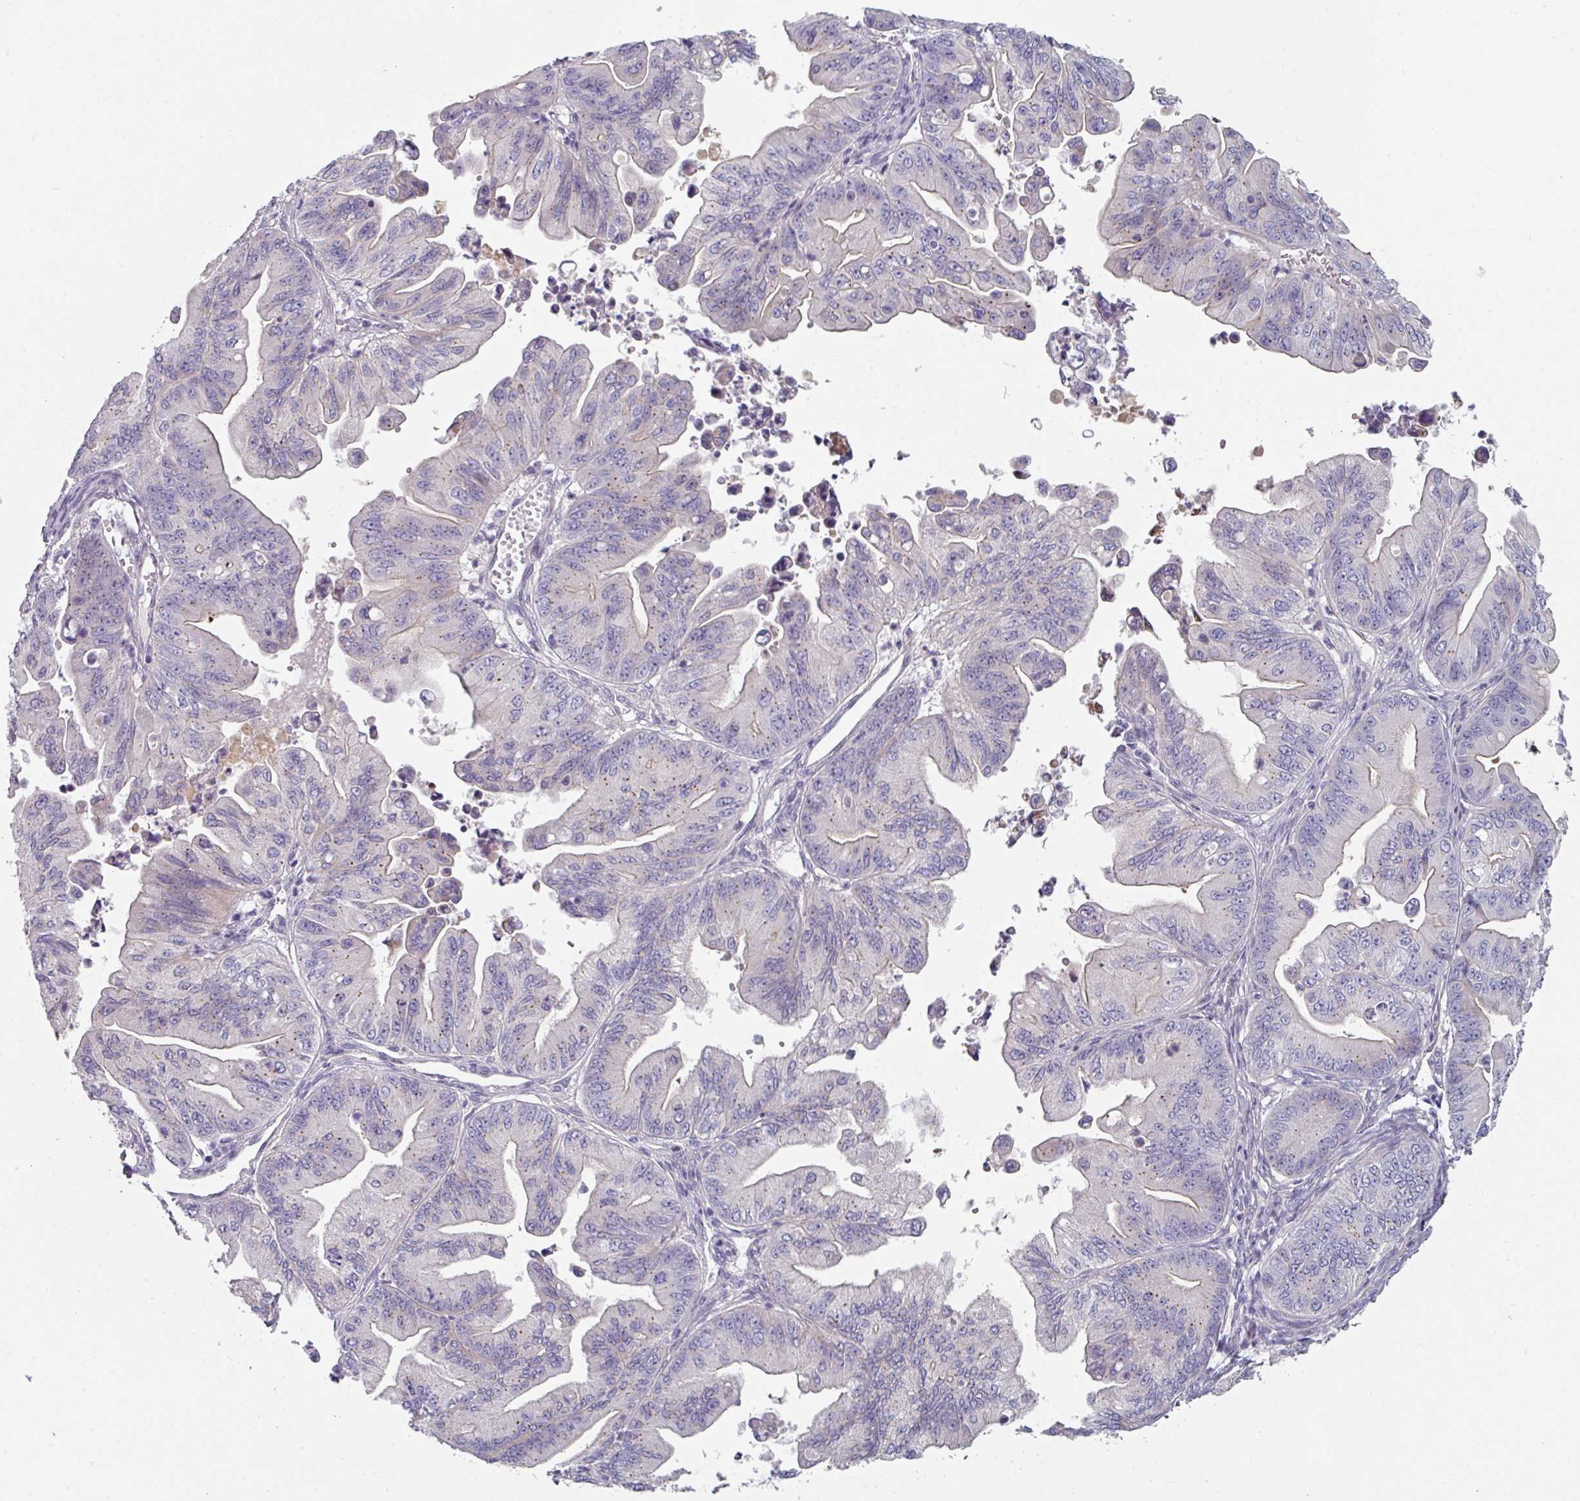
{"staining": {"intensity": "weak", "quantity": "25%-75%", "location": "cytoplasmic/membranous"}, "tissue": "ovarian cancer", "cell_type": "Tumor cells", "image_type": "cancer", "snomed": [{"axis": "morphology", "description": "Cystadenocarcinoma, mucinous, NOS"}, {"axis": "topography", "description": "Ovary"}], "caption": "Immunohistochemistry (IHC) staining of ovarian mucinous cystadenocarcinoma, which demonstrates low levels of weak cytoplasmic/membranous expression in about 25%-75% of tumor cells indicating weak cytoplasmic/membranous protein staining. The staining was performed using DAB (brown) for protein detection and nuclei were counterstained in hematoxylin (blue).", "gene": "WSB2", "patient": {"sex": "female", "age": 71}}